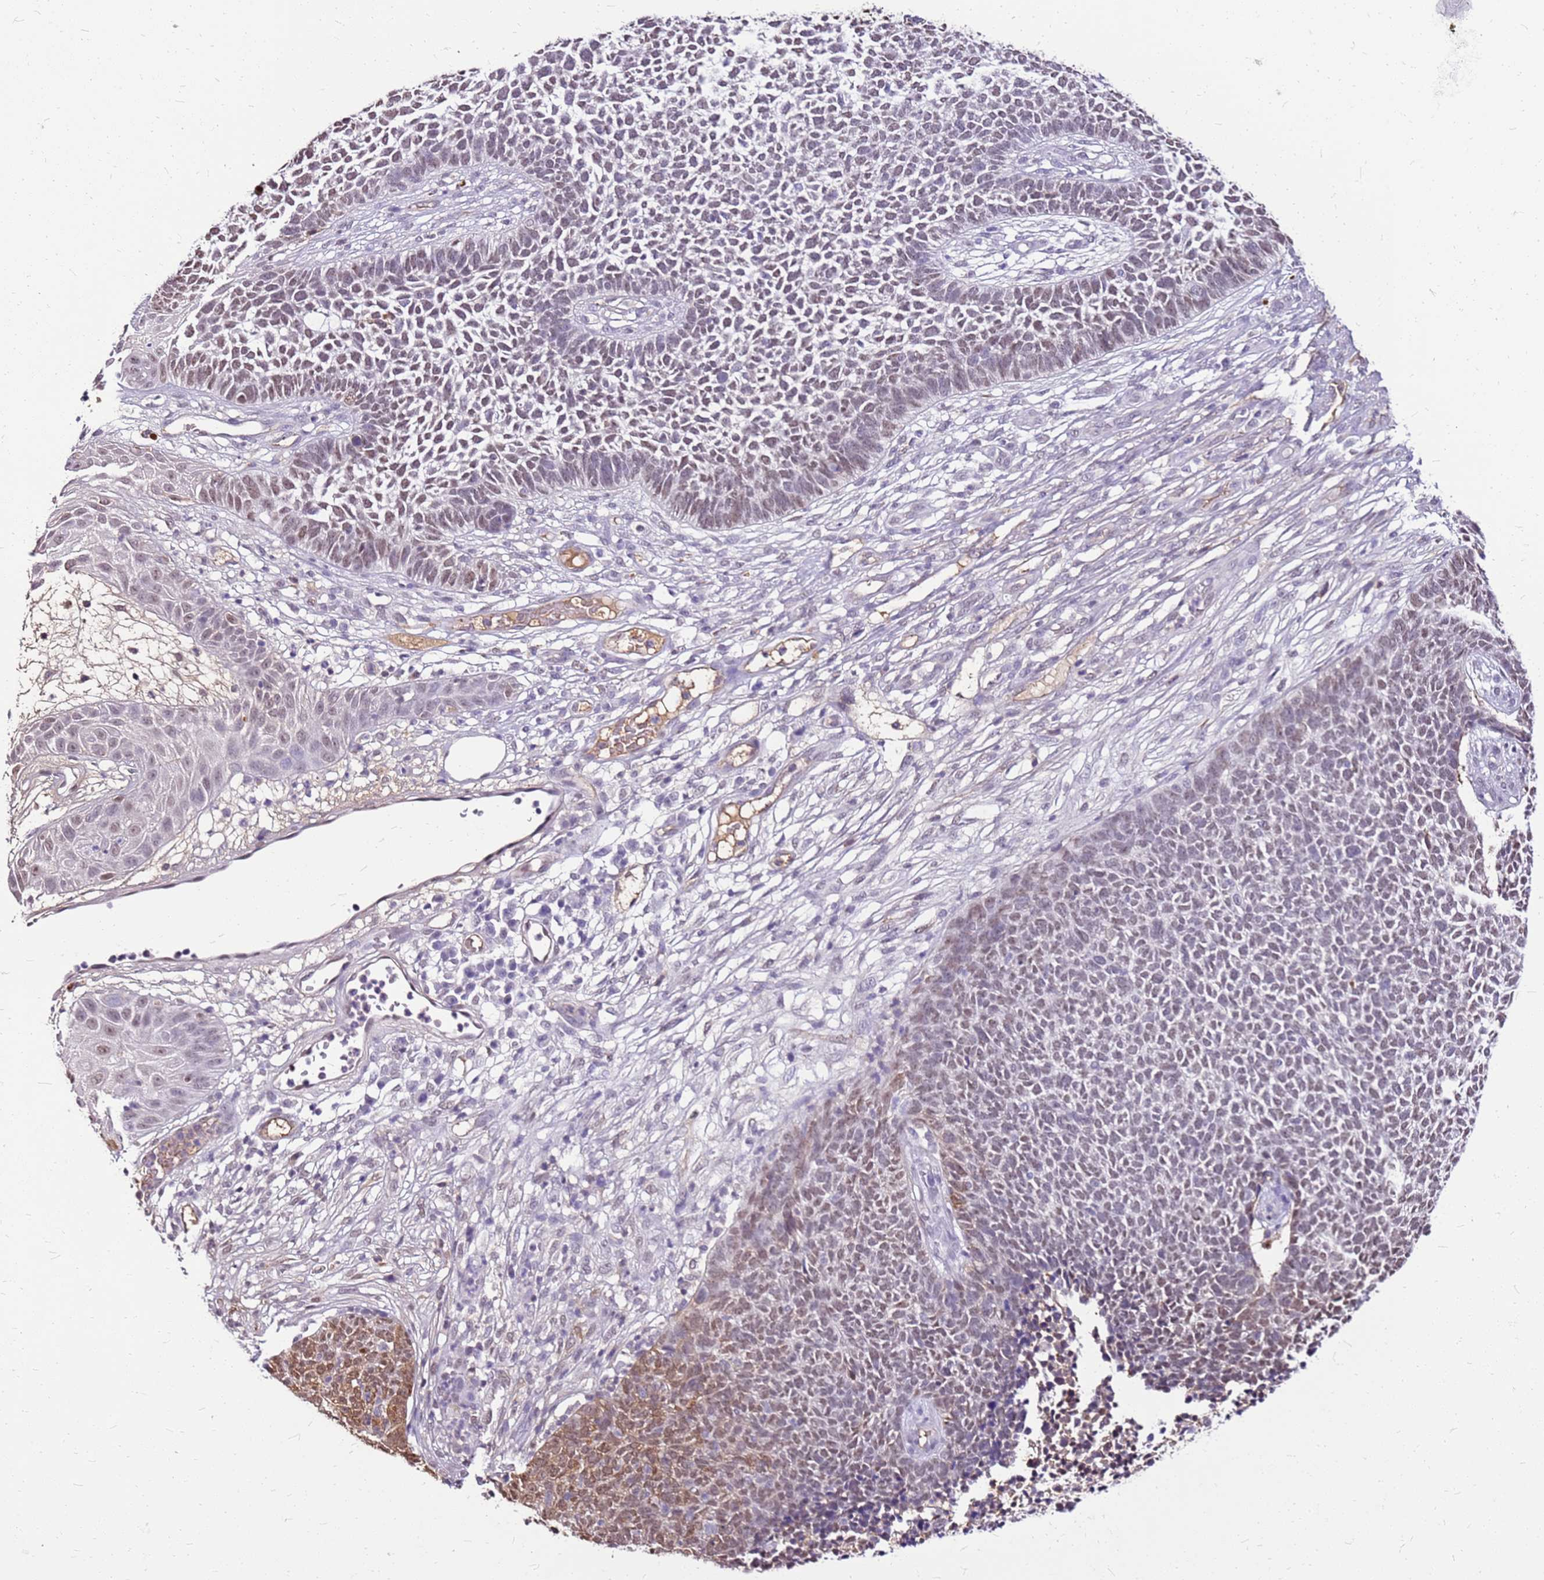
{"staining": {"intensity": "moderate", "quantity": "<25%", "location": "cytoplasmic/membranous,nuclear"}, "tissue": "skin cancer", "cell_type": "Tumor cells", "image_type": "cancer", "snomed": [{"axis": "morphology", "description": "Basal cell carcinoma"}, {"axis": "topography", "description": "Skin"}], "caption": "Basal cell carcinoma (skin) was stained to show a protein in brown. There is low levels of moderate cytoplasmic/membranous and nuclear positivity in approximately <25% of tumor cells. Nuclei are stained in blue.", "gene": "ALDH1A3", "patient": {"sex": "female", "age": 84}}